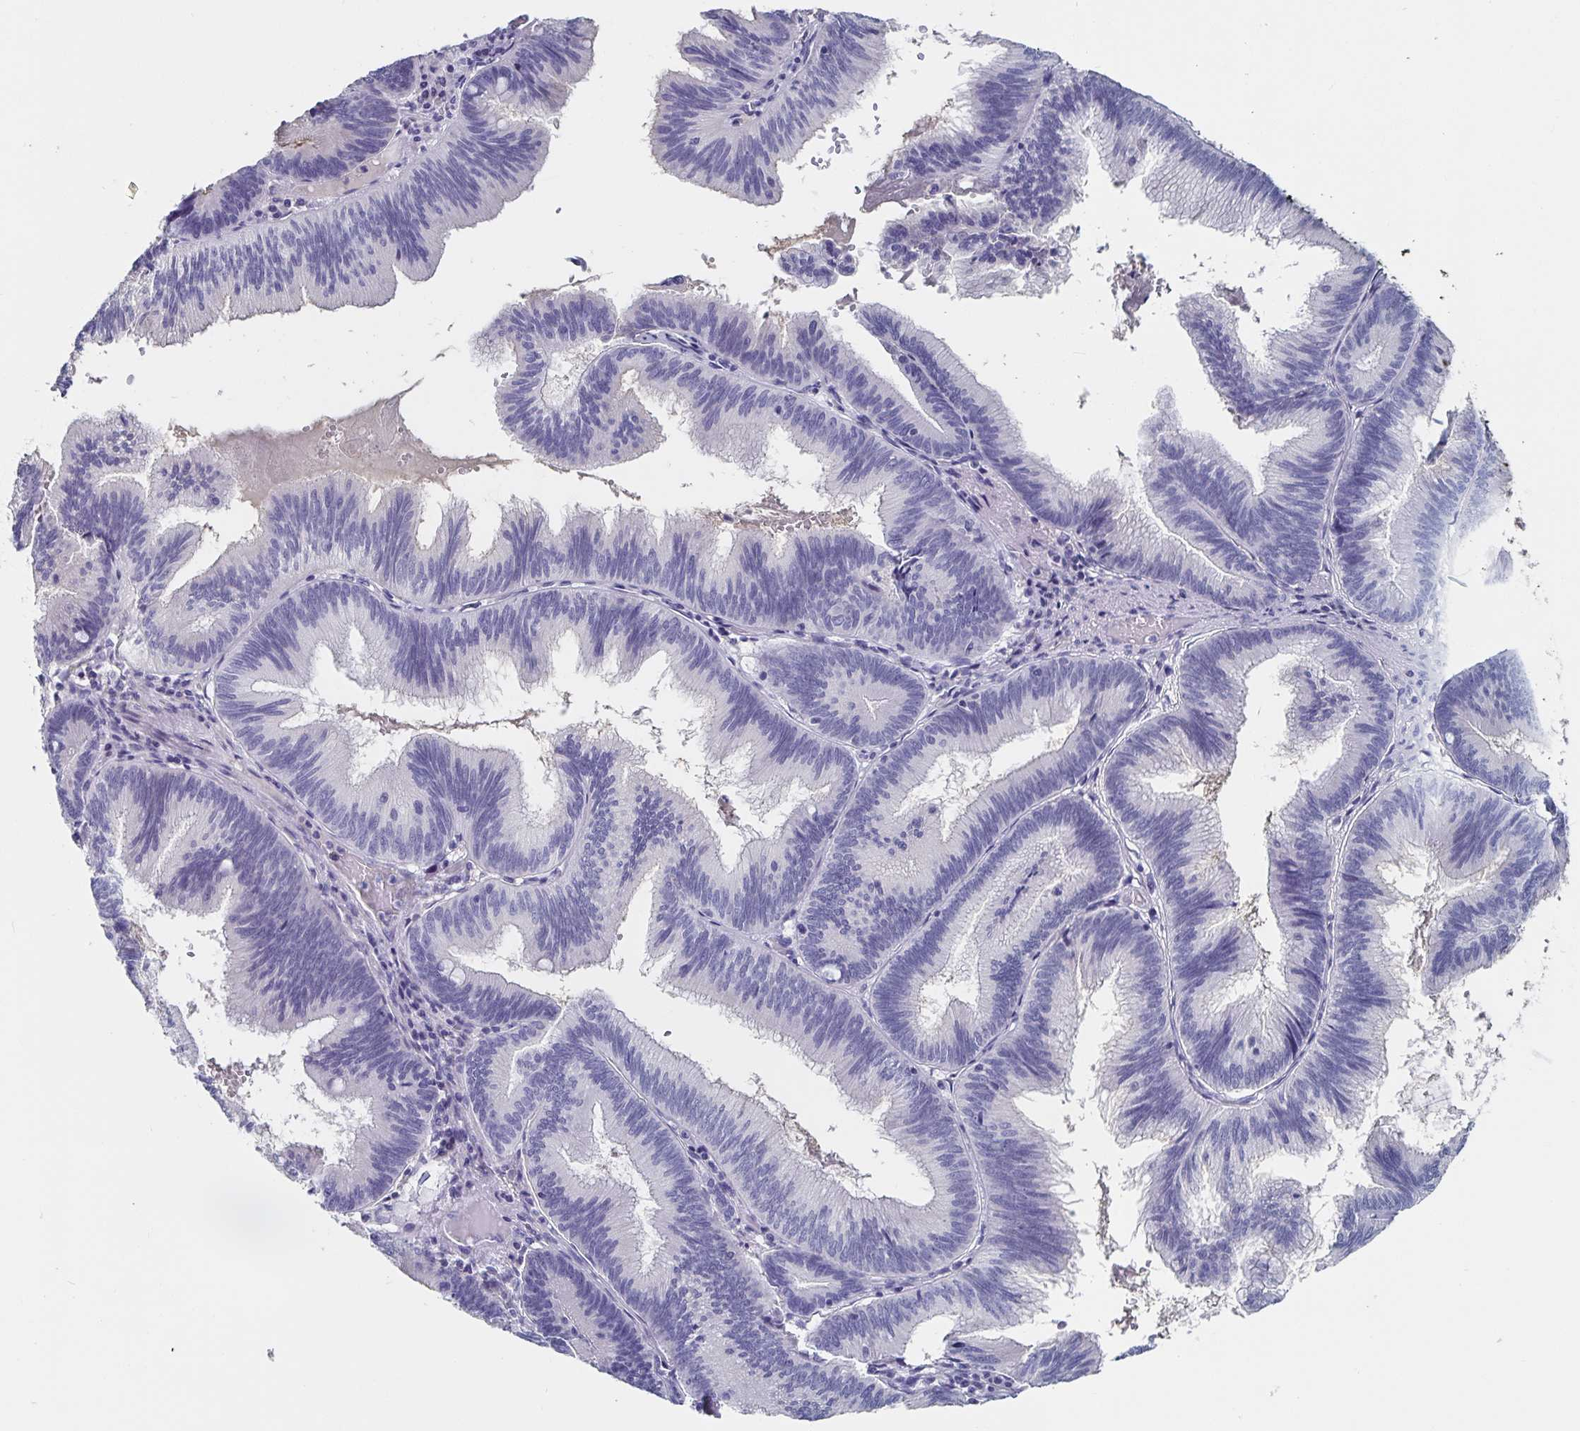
{"staining": {"intensity": "negative", "quantity": "none", "location": "none"}, "tissue": "pancreatic cancer", "cell_type": "Tumor cells", "image_type": "cancer", "snomed": [{"axis": "morphology", "description": "Adenocarcinoma, NOS"}, {"axis": "topography", "description": "Pancreas"}], "caption": "A photomicrograph of pancreatic cancer stained for a protein demonstrates no brown staining in tumor cells.", "gene": "CFAP69", "patient": {"sex": "male", "age": 82}}